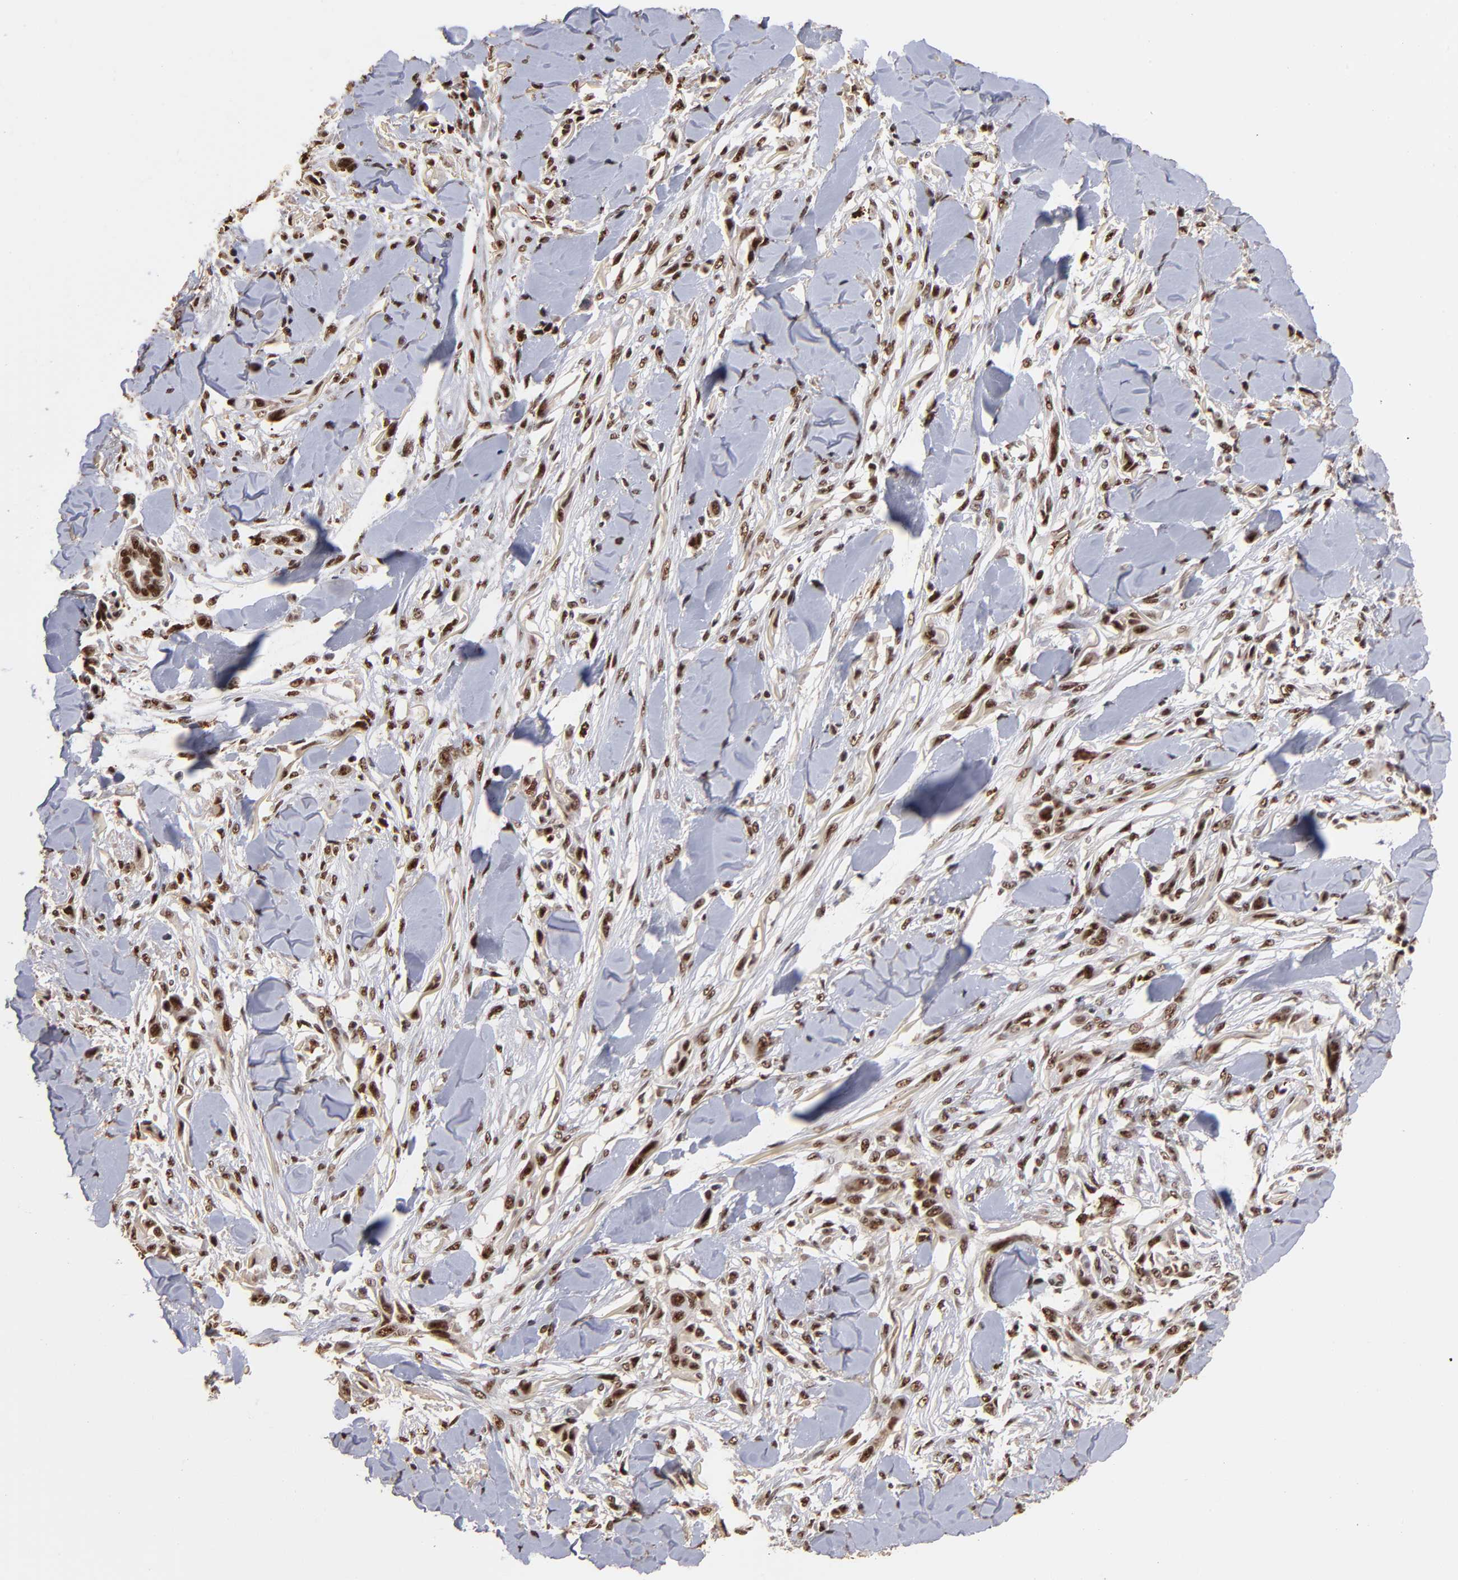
{"staining": {"intensity": "strong", "quantity": ">75%", "location": "nuclear"}, "tissue": "skin cancer", "cell_type": "Tumor cells", "image_type": "cancer", "snomed": [{"axis": "morphology", "description": "Squamous cell carcinoma, NOS"}, {"axis": "topography", "description": "Skin"}], "caption": "Strong nuclear protein staining is present in approximately >75% of tumor cells in skin squamous cell carcinoma. Using DAB (3,3'-diaminobenzidine) (brown) and hematoxylin (blue) stains, captured at high magnification using brightfield microscopy.", "gene": "ZNF146", "patient": {"sex": "female", "age": 59}}